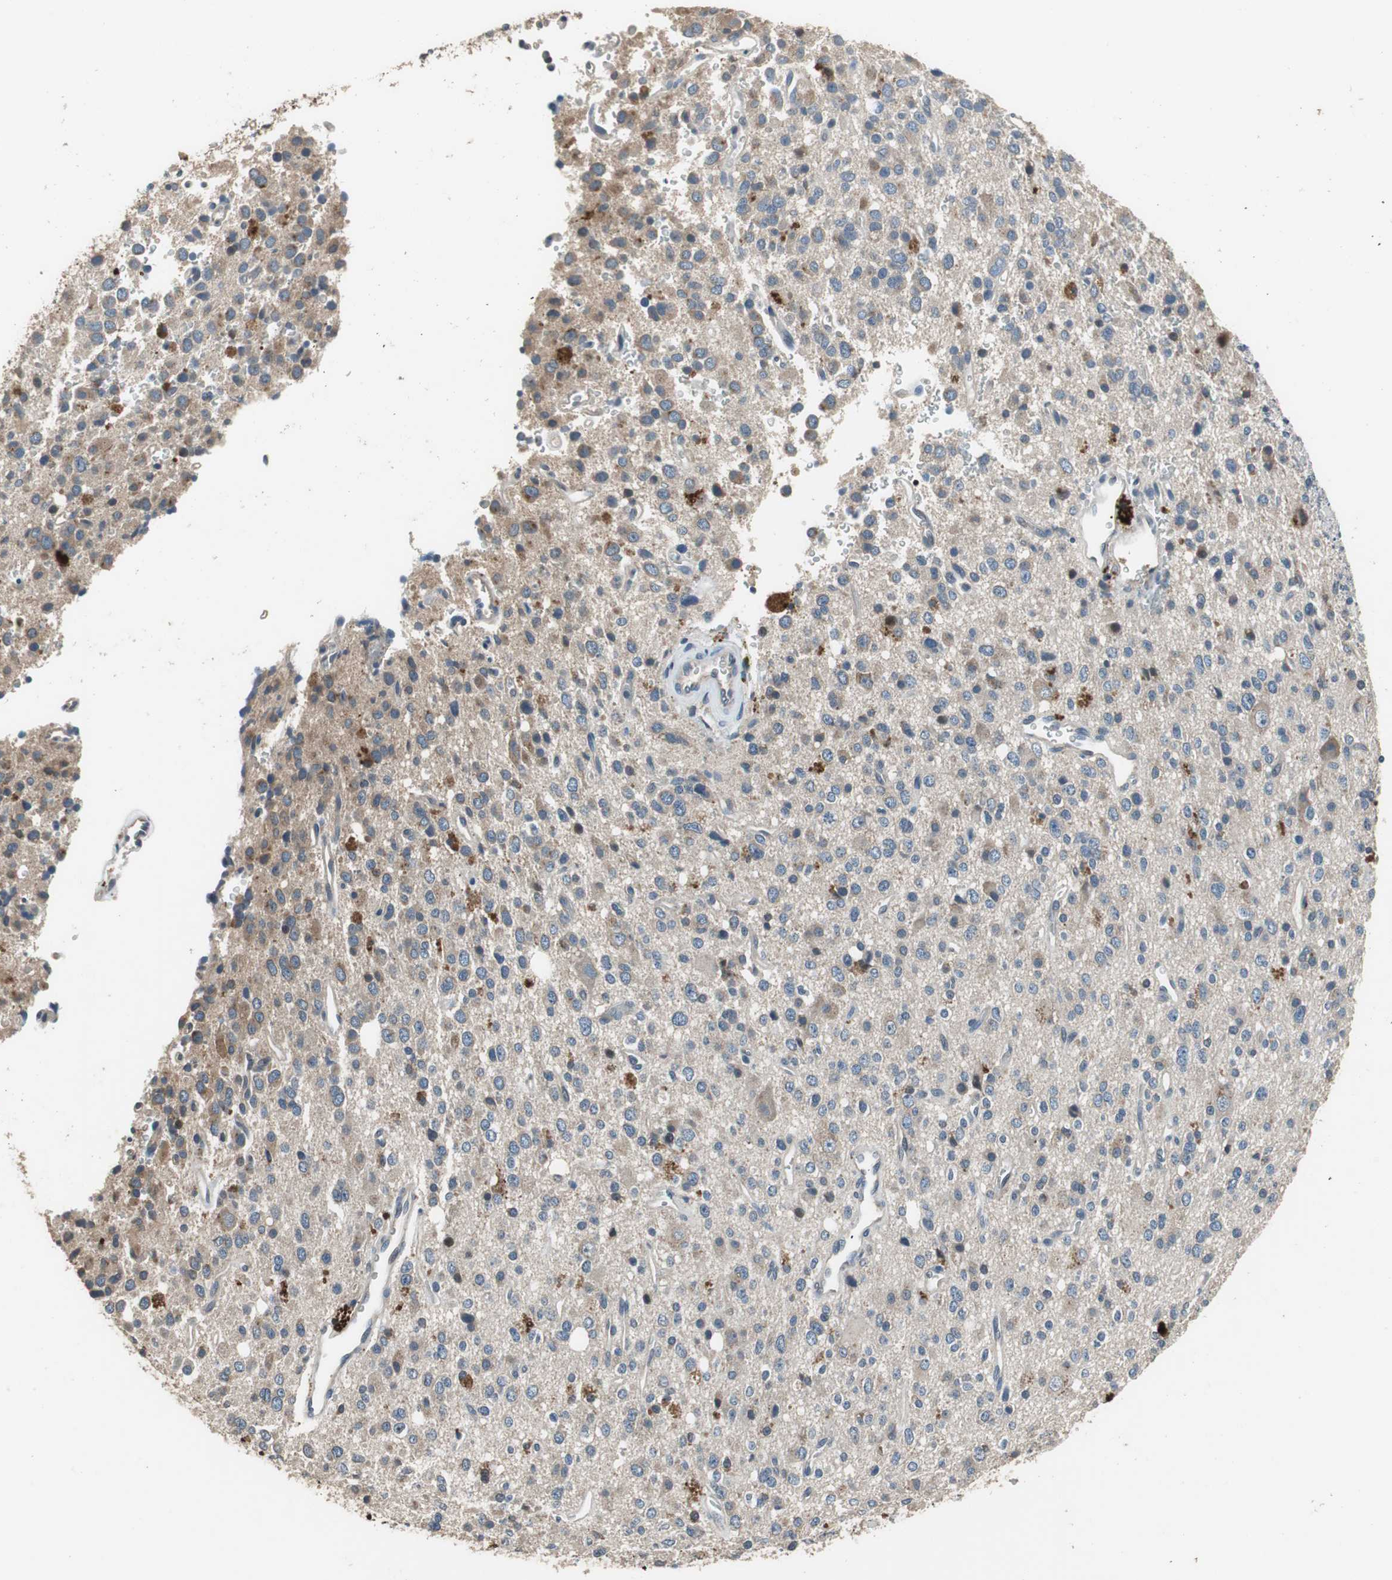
{"staining": {"intensity": "moderate", "quantity": "<25%", "location": "cytoplasmic/membranous"}, "tissue": "glioma", "cell_type": "Tumor cells", "image_type": "cancer", "snomed": [{"axis": "morphology", "description": "Glioma, malignant, High grade"}, {"axis": "topography", "description": "Brain"}], "caption": "High-grade glioma (malignant) was stained to show a protein in brown. There is low levels of moderate cytoplasmic/membranous expression in about <25% of tumor cells.", "gene": "PI4KB", "patient": {"sex": "male", "age": 47}}